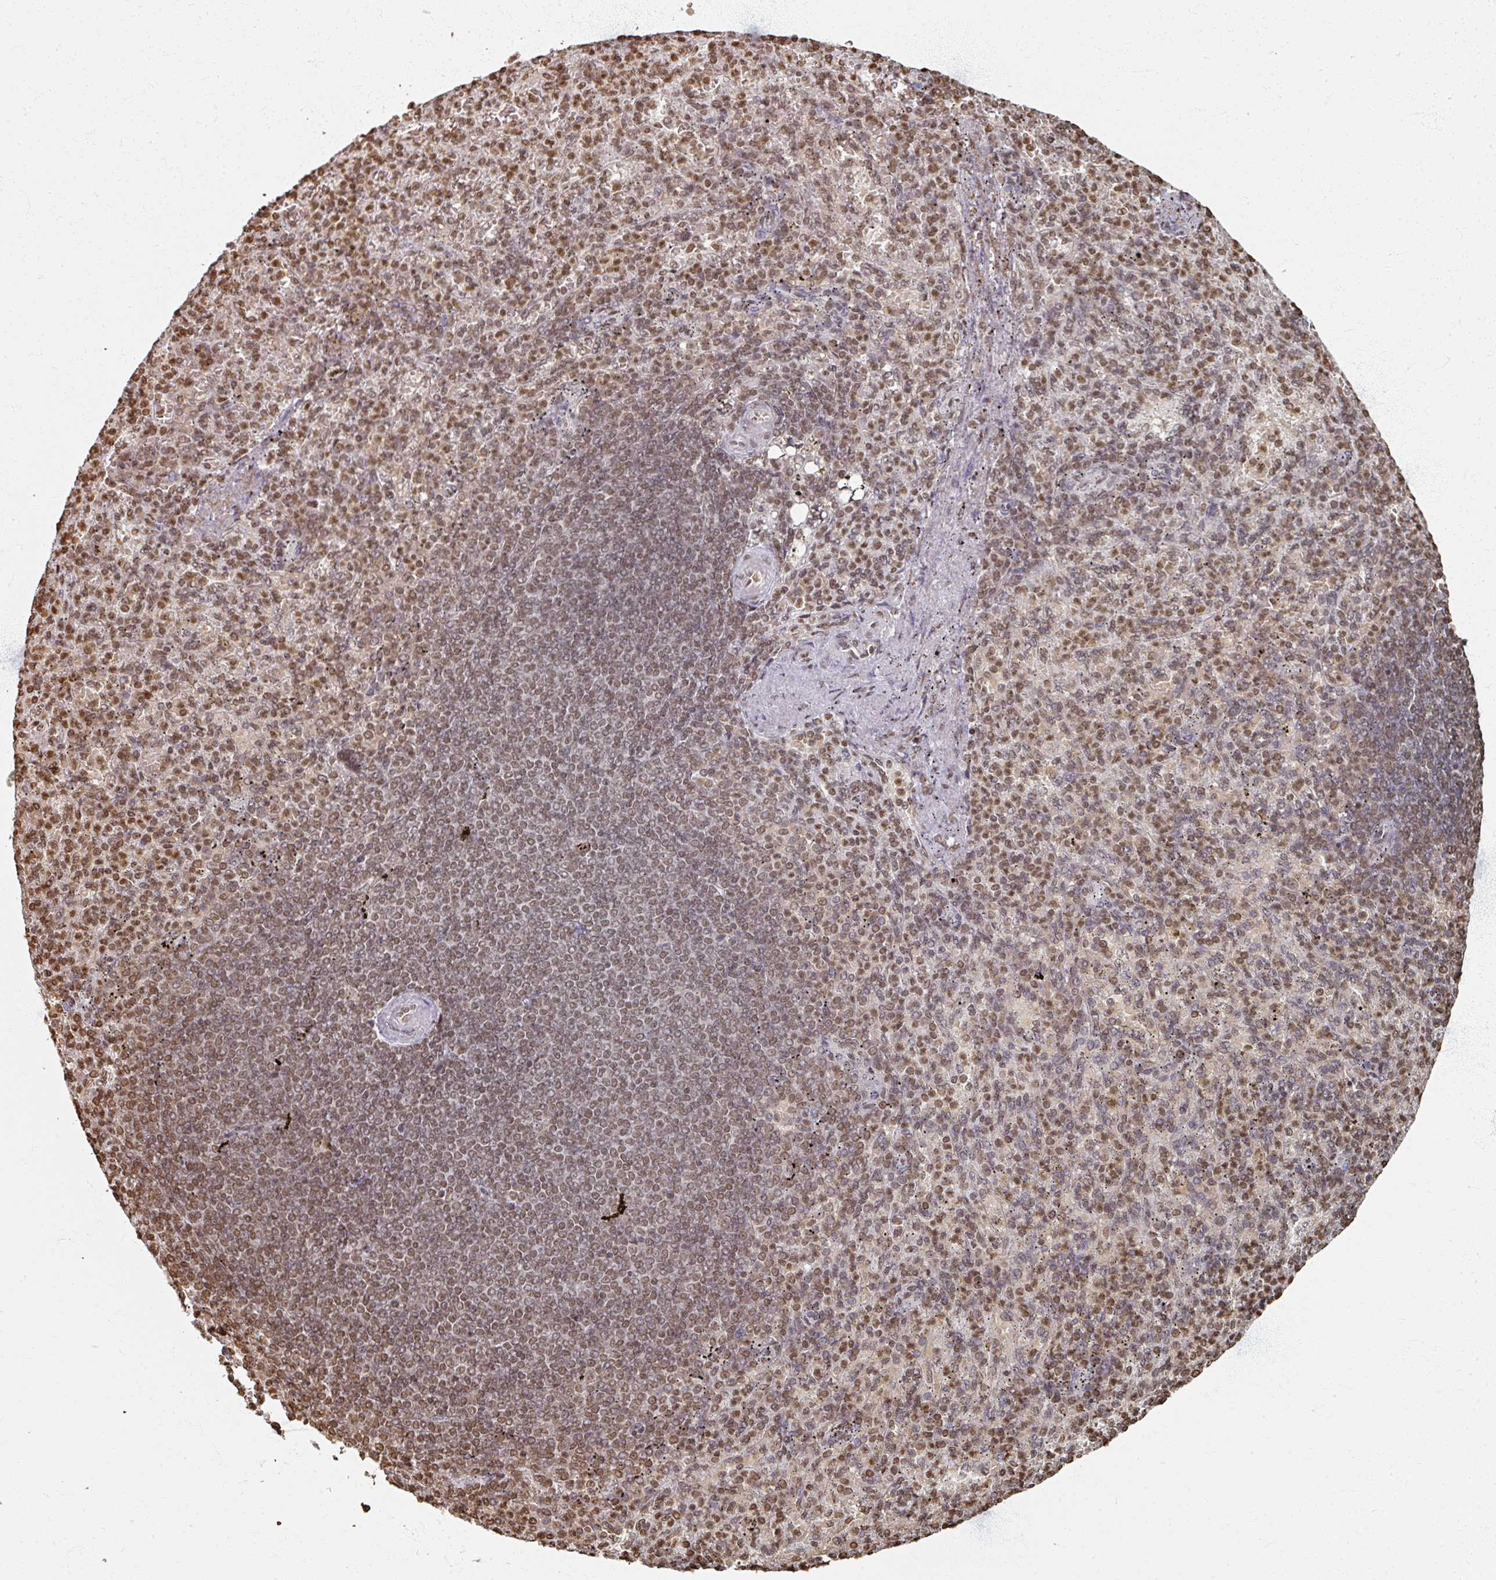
{"staining": {"intensity": "moderate", "quantity": "25%-75%", "location": "nuclear"}, "tissue": "spleen", "cell_type": "Cells in red pulp", "image_type": "normal", "snomed": [{"axis": "morphology", "description": "Normal tissue, NOS"}, {"axis": "topography", "description": "Spleen"}], "caption": "Immunohistochemistry (DAB (3,3'-diaminobenzidine)) staining of unremarkable human spleen reveals moderate nuclear protein staining in approximately 25%-75% of cells in red pulp. (IHC, brightfield microscopy, high magnification).", "gene": "DCUN1D5", "patient": {"sex": "female", "age": 74}}